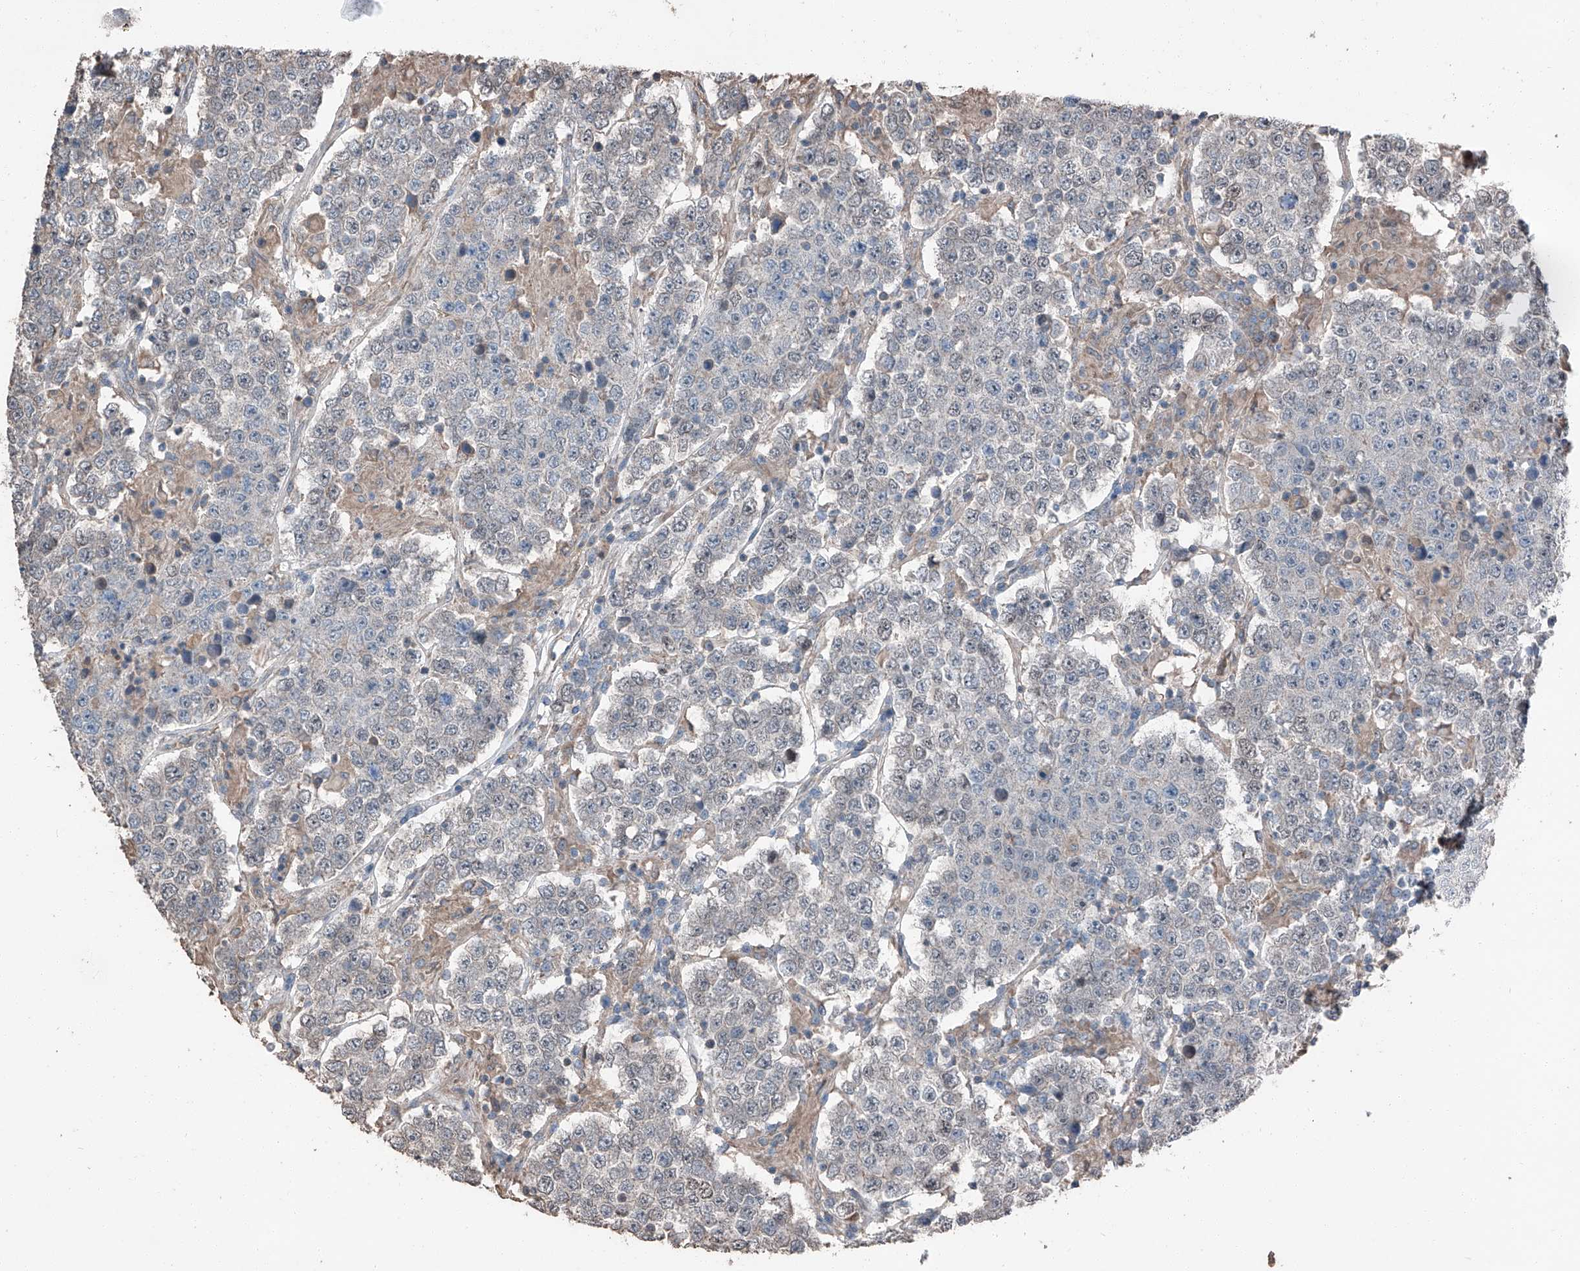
{"staining": {"intensity": "negative", "quantity": "none", "location": "none"}, "tissue": "testis cancer", "cell_type": "Tumor cells", "image_type": "cancer", "snomed": [{"axis": "morphology", "description": "Normal tissue, NOS"}, {"axis": "morphology", "description": "Urothelial carcinoma, High grade"}, {"axis": "morphology", "description": "Seminoma, NOS"}, {"axis": "morphology", "description": "Carcinoma, Embryonal, NOS"}, {"axis": "topography", "description": "Urinary bladder"}, {"axis": "topography", "description": "Testis"}], "caption": "Photomicrograph shows no protein staining in tumor cells of high-grade urothelial carcinoma (testis) tissue.", "gene": "MAMLD1", "patient": {"sex": "male", "age": 41}}